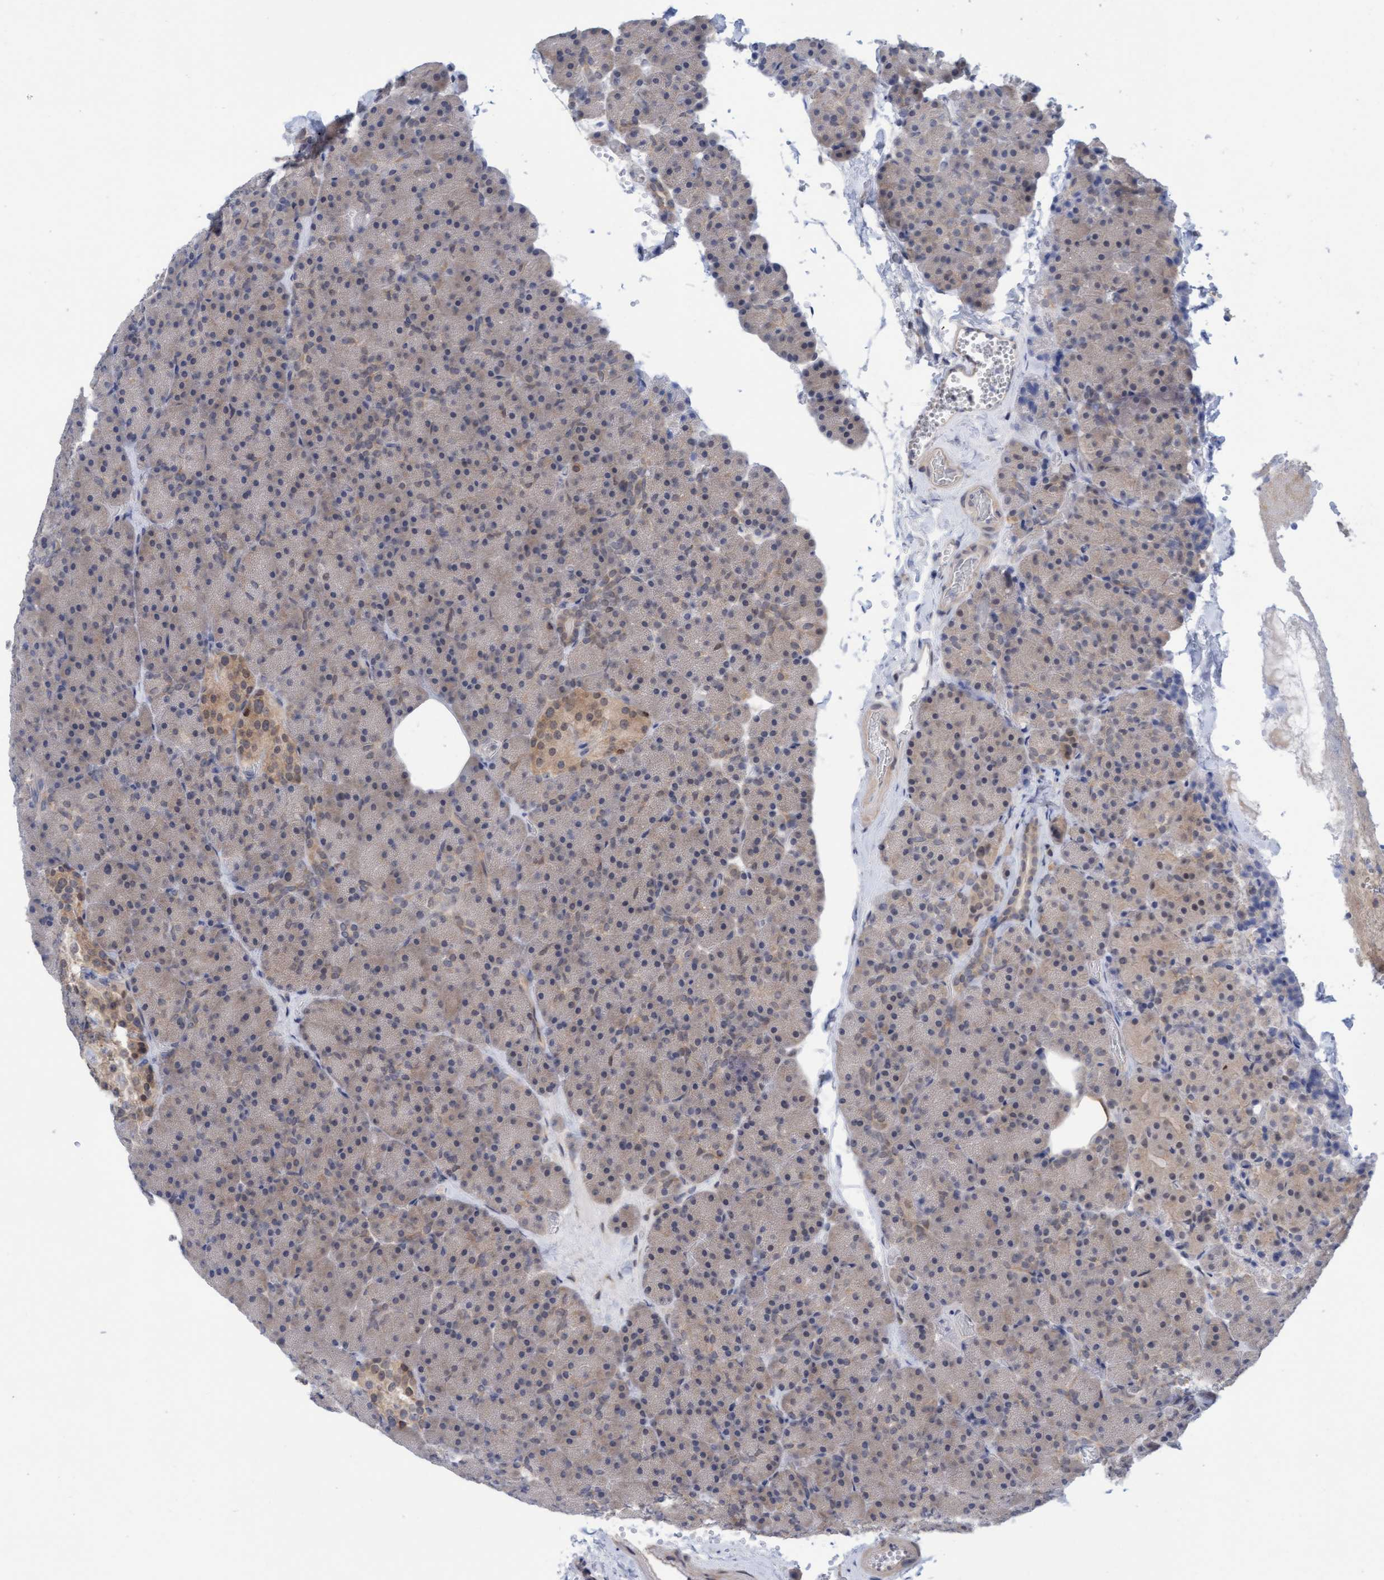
{"staining": {"intensity": "weak", "quantity": ">75%", "location": "cytoplasmic/membranous"}, "tissue": "pancreas", "cell_type": "Exocrine glandular cells", "image_type": "normal", "snomed": [{"axis": "morphology", "description": "Normal tissue, NOS"}, {"axis": "morphology", "description": "Carcinoid, malignant, NOS"}, {"axis": "topography", "description": "Pancreas"}], "caption": "A low amount of weak cytoplasmic/membranous positivity is appreciated in about >75% of exocrine glandular cells in normal pancreas.", "gene": "AMZ2", "patient": {"sex": "female", "age": 35}}